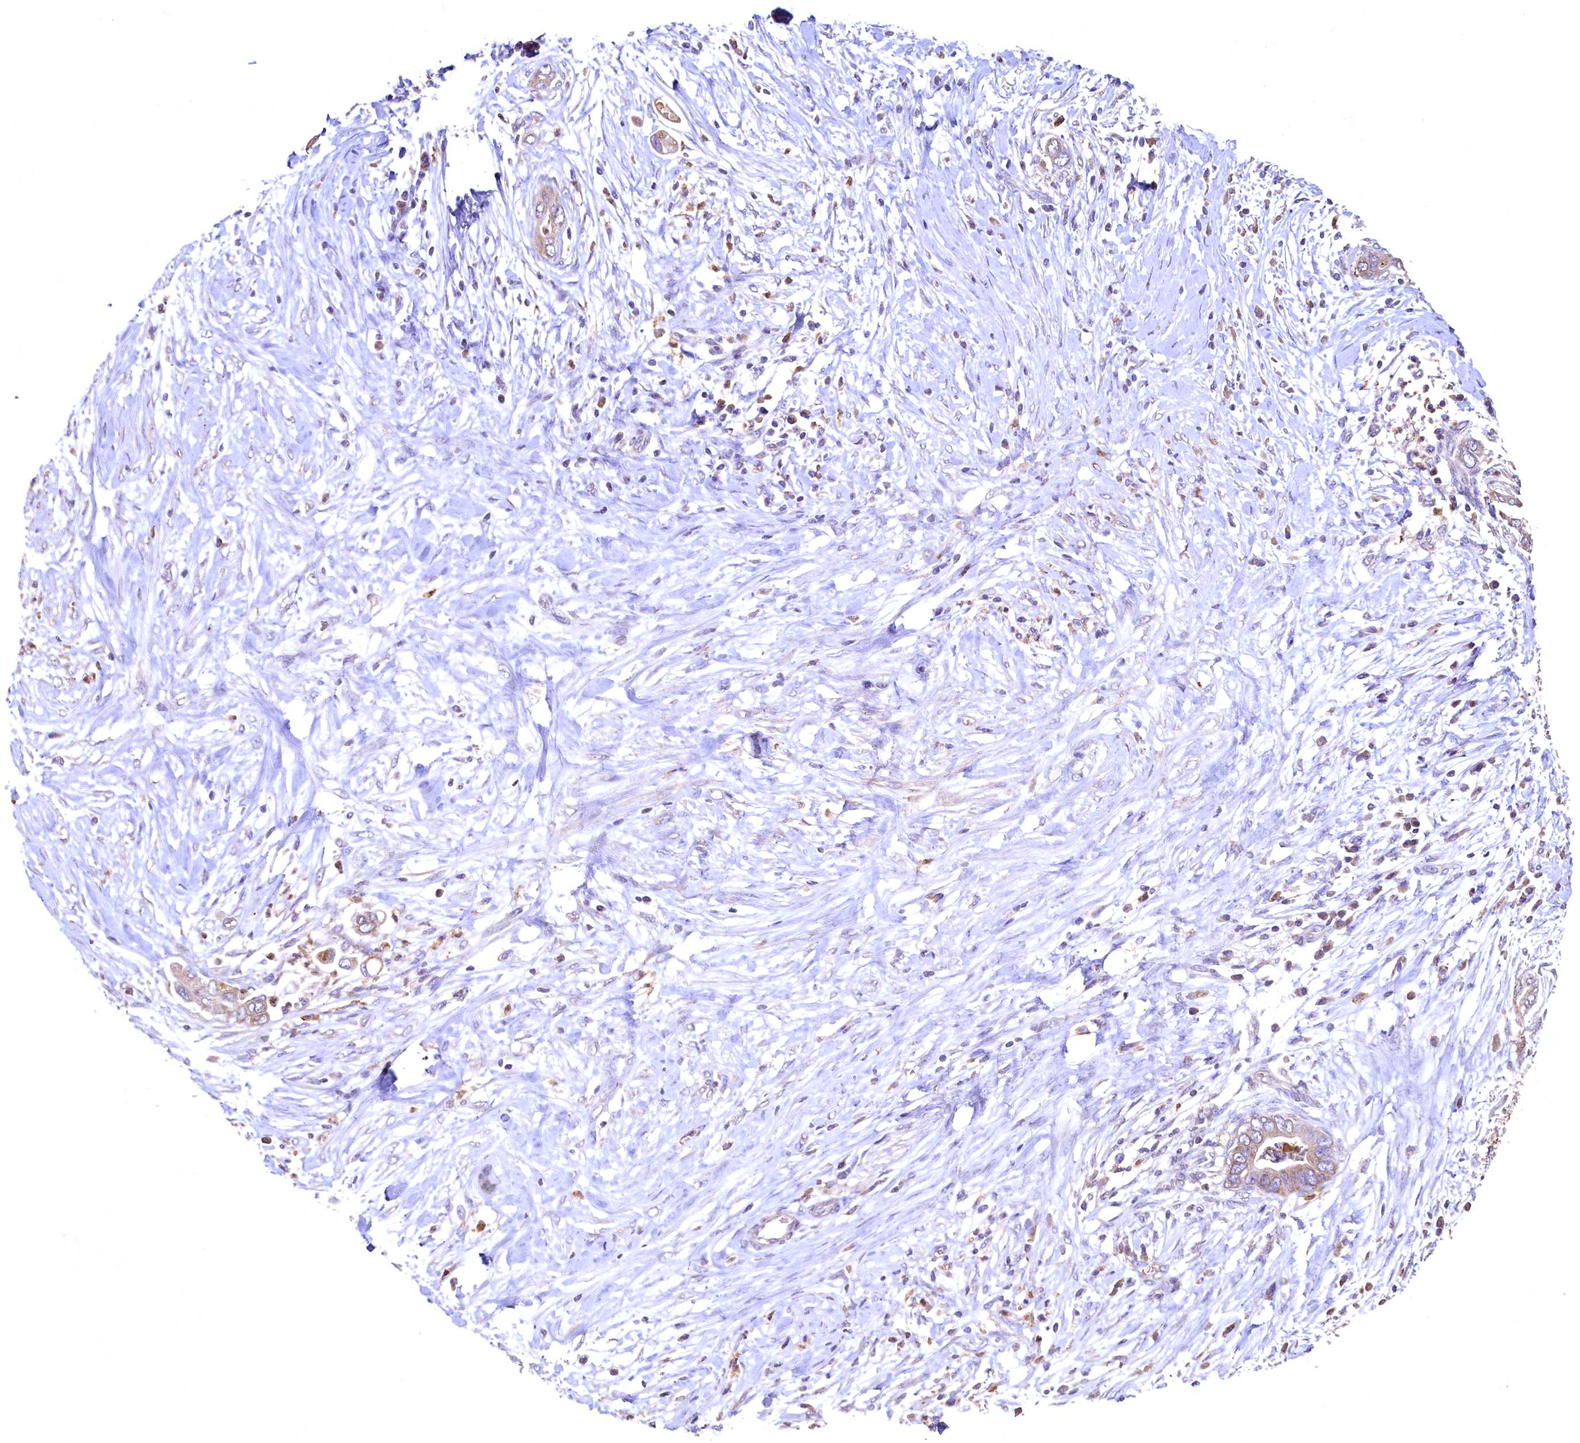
{"staining": {"intensity": "weak", "quantity": ">75%", "location": "cytoplasmic/membranous"}, "tissue": "pancreatic cancer", "cell_type": "Tumor cells", "image_type": "cancer", "snomed": [{"axis": "morphology", "description": "Adenocarcinoma, NOS"}, {"axis": "topography", "description": "Pancreas"}], "caption": "Tumor cells reveal weak cytoplasmic/membranous positivity in approximately >75% of cells in pancreatic cancer (adenocarcinoma).", "gene": "SPTA1", "patient": {"sex": "male", "age": 75}}